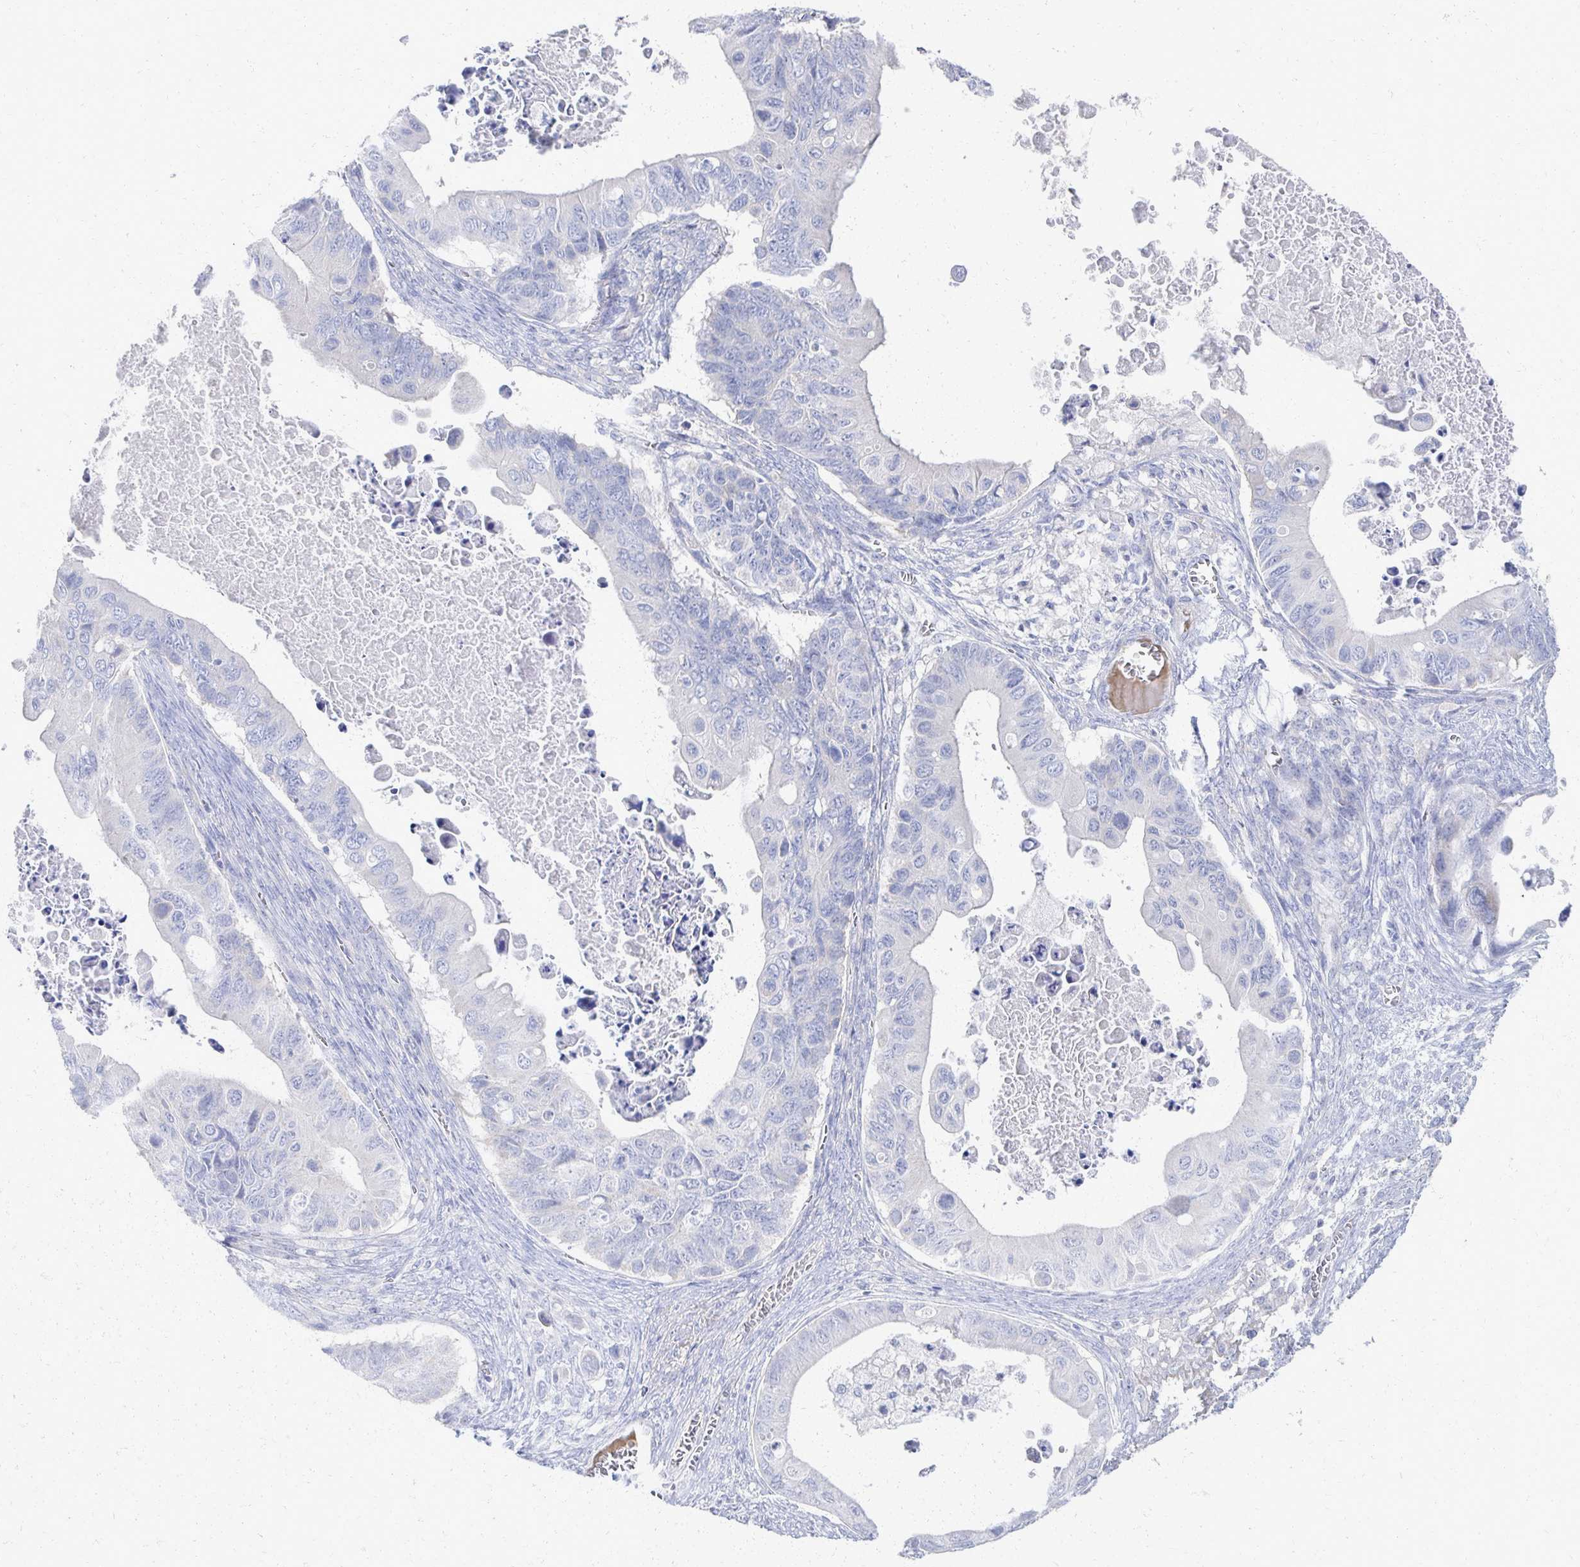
{"staining": {"intensity": "negative", "quantity": "none", "location": "none"}, "tissue": "ovarian cancer", "cell_type": "Tumor cells", "image_type": "cancer", "snomed": [{"axis": "morphology", "description": "Cystadenocarcinoma, mucinous, NOS"}, {"axis": "topography", "description": "Ovary"}], "caption": "The photomicrograph displays no significant staining in tumor cells of ovarian mucinous cystadenocarcinoma.", "gene": "PRR20A", "patient": {"sex": "female", "age": 64}}